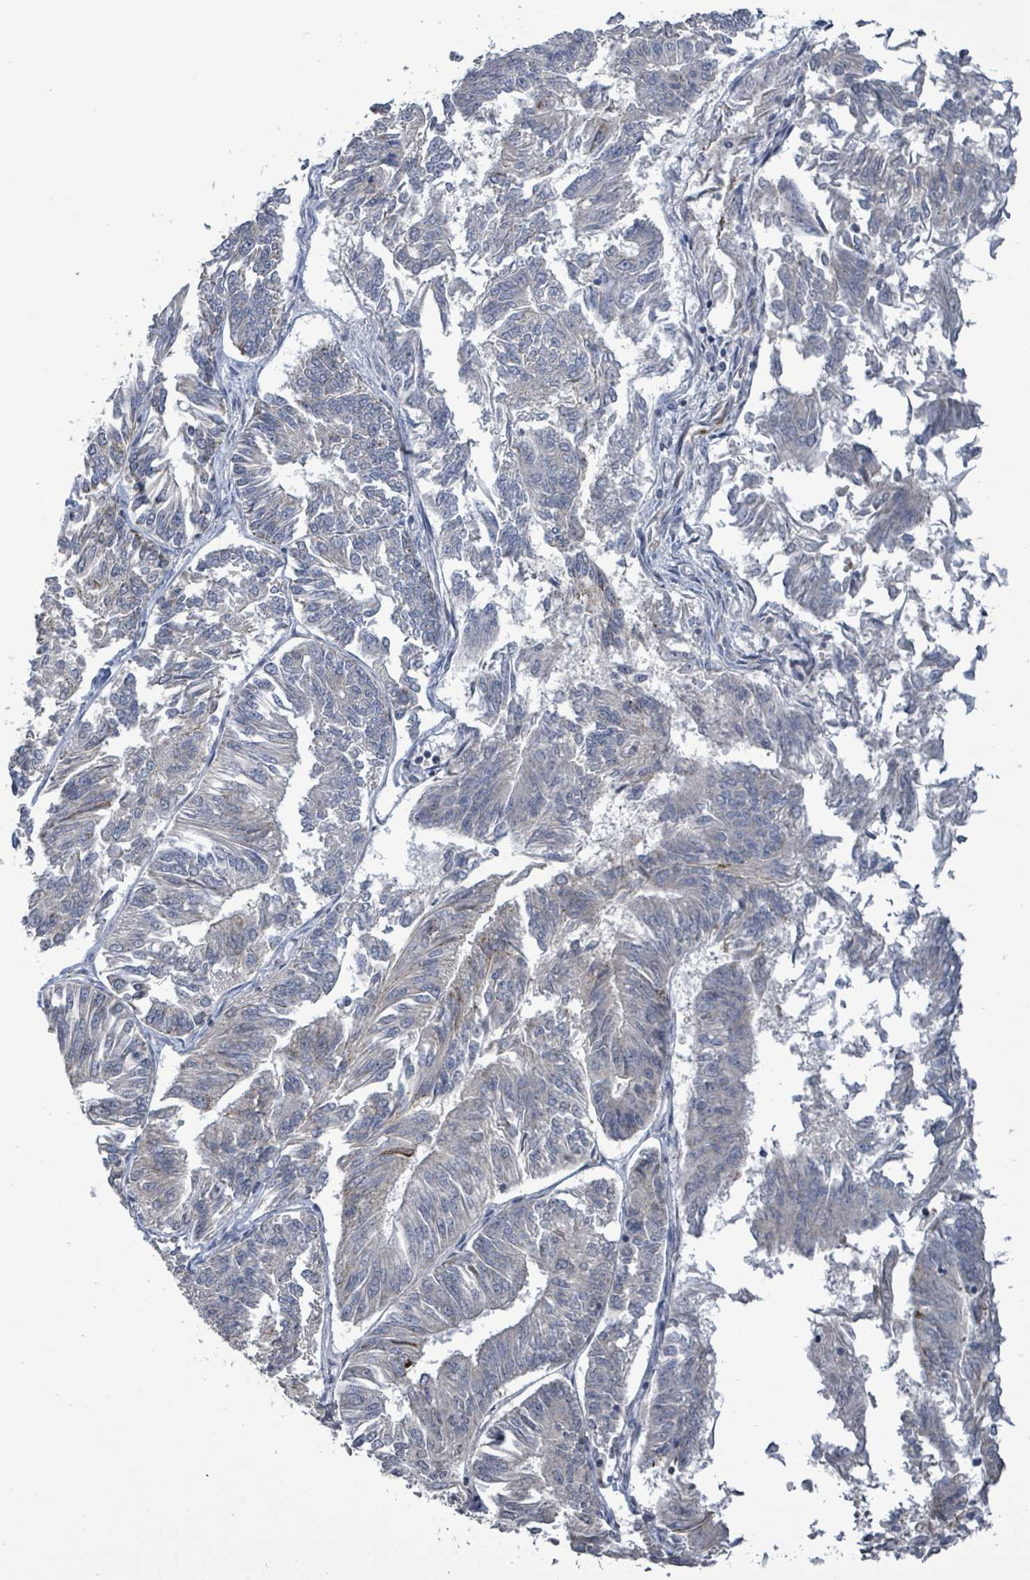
{"staining": {"intensity": "moderate", "quantity": "<25%", "location": "cytoplasmic/membranous"}, "tissue": "endometrial cancer", "cell_type": "Tumor cells", "image_type": "cancer", "snomed": [{"axis": "morphology", "description": "Adenocarcinoma, NOS"}, {"axis": "topography", "description": "Endometrium"}], "caption": "IHC photomicrograph of endometrial adenocarcinoma stained for a protein (brown), which reveals low levels of moderate cytoplasmic/membranous expression in about <25% of tumor cells.", "gene": "COQ10B", "patient": {"sex": "female", "age": 58}}